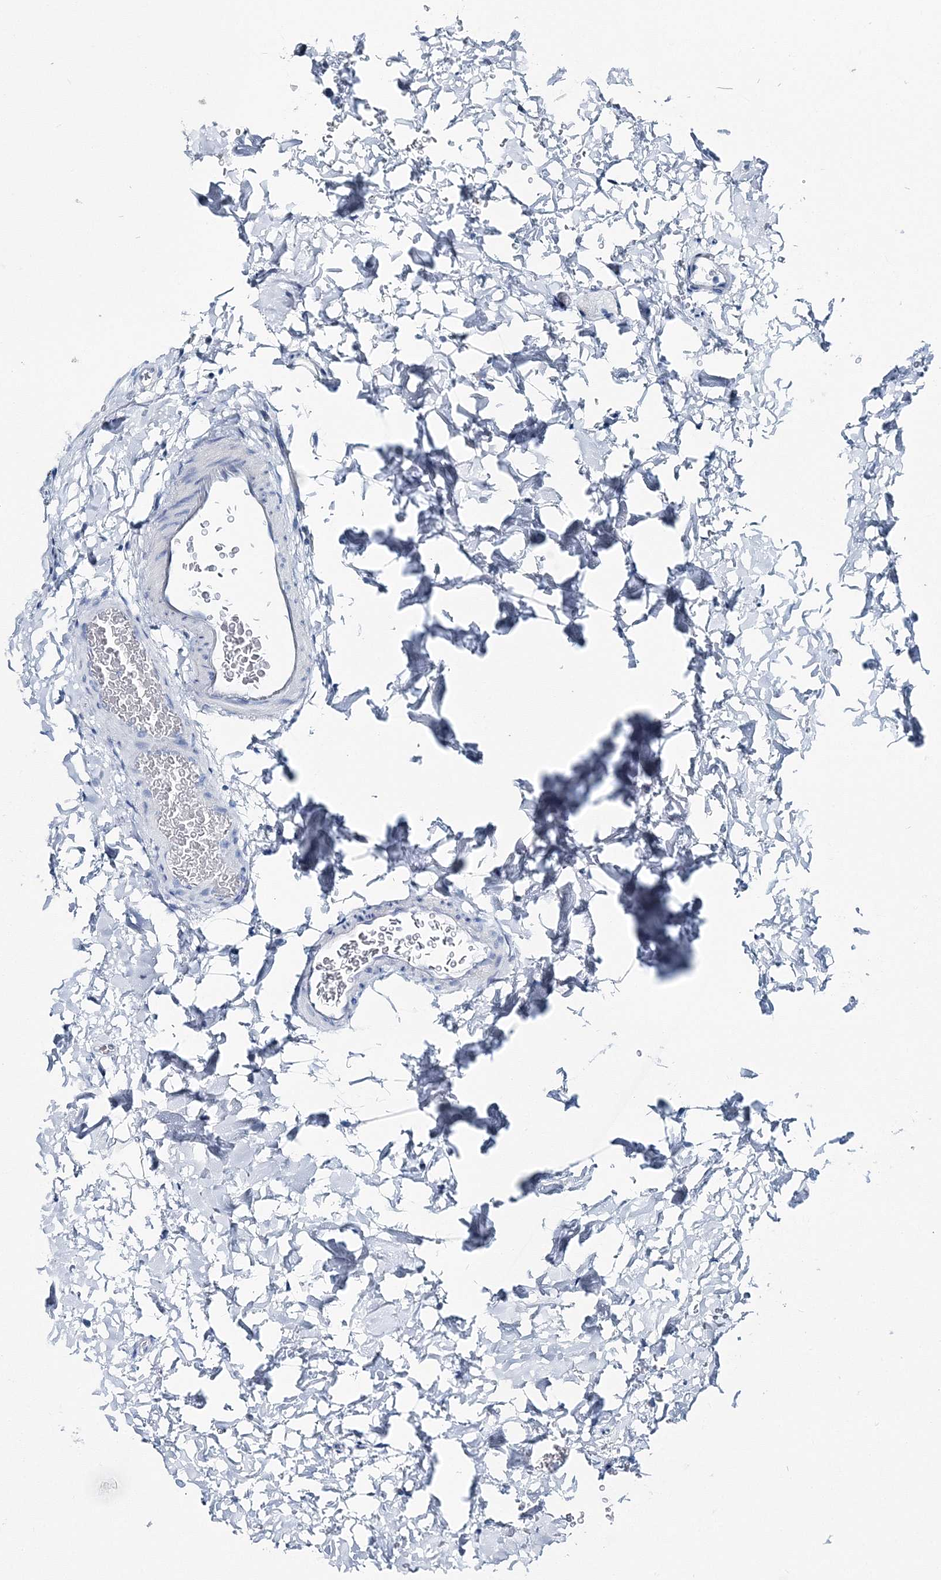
{"staining": {"intensity": "negative", "quantity": "none", "location": "none"}, "tissue": "colon", "cell_type": "Endothelial cells", "image_type": "normal", "snomed": [{"axis": "morphology", "description": "Normal tissue, NOS"}, {"axis": "topography", "description": "Colon"}], "caption": "This image is of normal colon stained with immunohistochemistry (IHC) to label a protein in brown with the nuclei are counter-stained blue. There is no expression in endothelial cells. (DAB IHC visualized using brightfield microscopy, high magnification).", "gene": "GABARAPL2", "patient": {"sex": "female", "age": 62}}